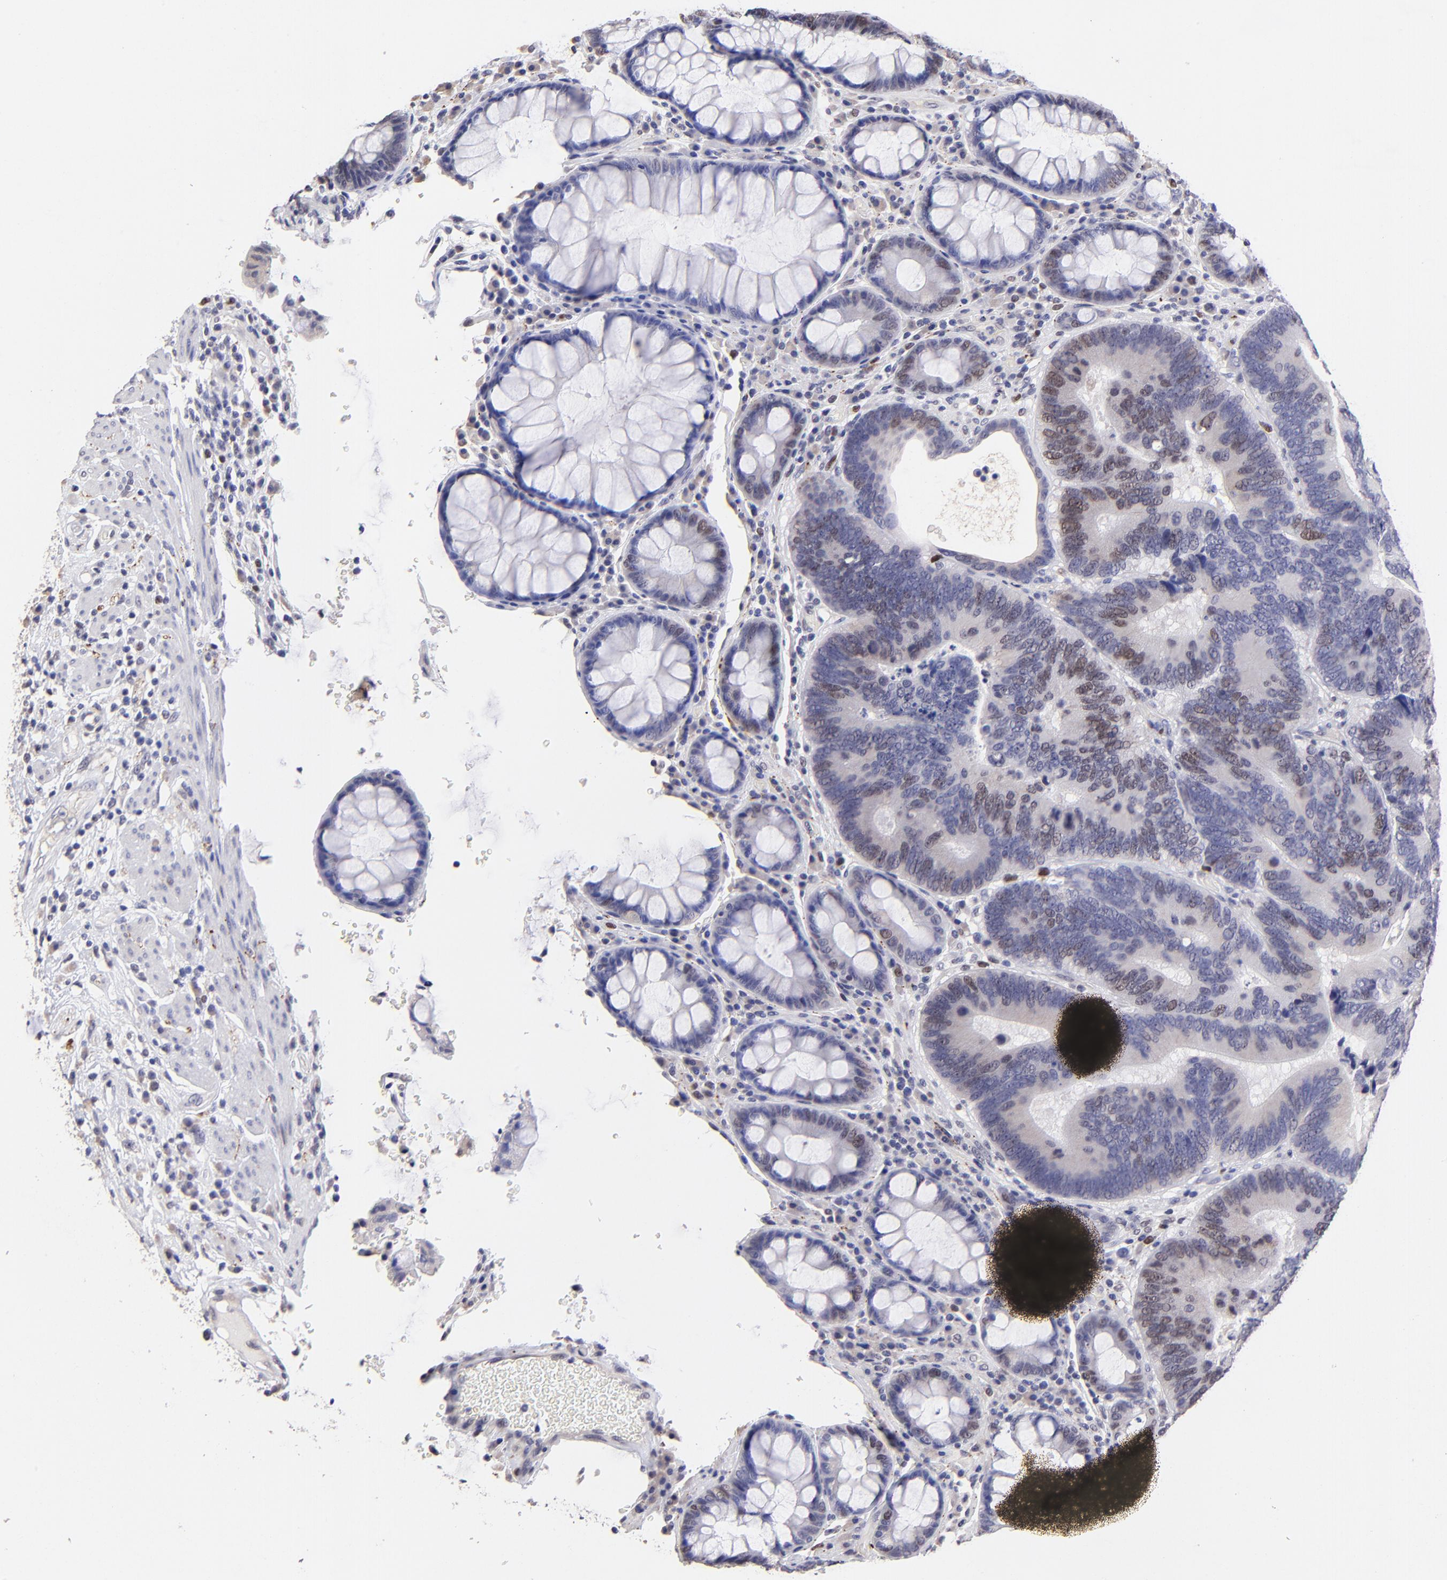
{"staining": {"intensity": "moderate", "quantity": "25%-75%", "location": "nuclear"}, "tissue": "colorectal cancer", "cell_type": "Tumor cells", "image_type": "cancer", "snomed": [{"axis": "morphology", "description": "Normal tissue, NOS"}, {"axis": "morphology", "description": "Adenocarcinoma, NOS"}, {"axis": "topography", "description": "Colon"}], "caption": "Immunohistochemistry (IHC) histopathology image of neoplastic tissue: human colorectal adenocarcinoma stained using IHC exhibits medium levels of moderate protein expression localized specifically in the nuclear of tumor cells, appearing as a nuclear brown color.", "gene": "DNMT1", "patient": {"sex": "female", "age": 78}}